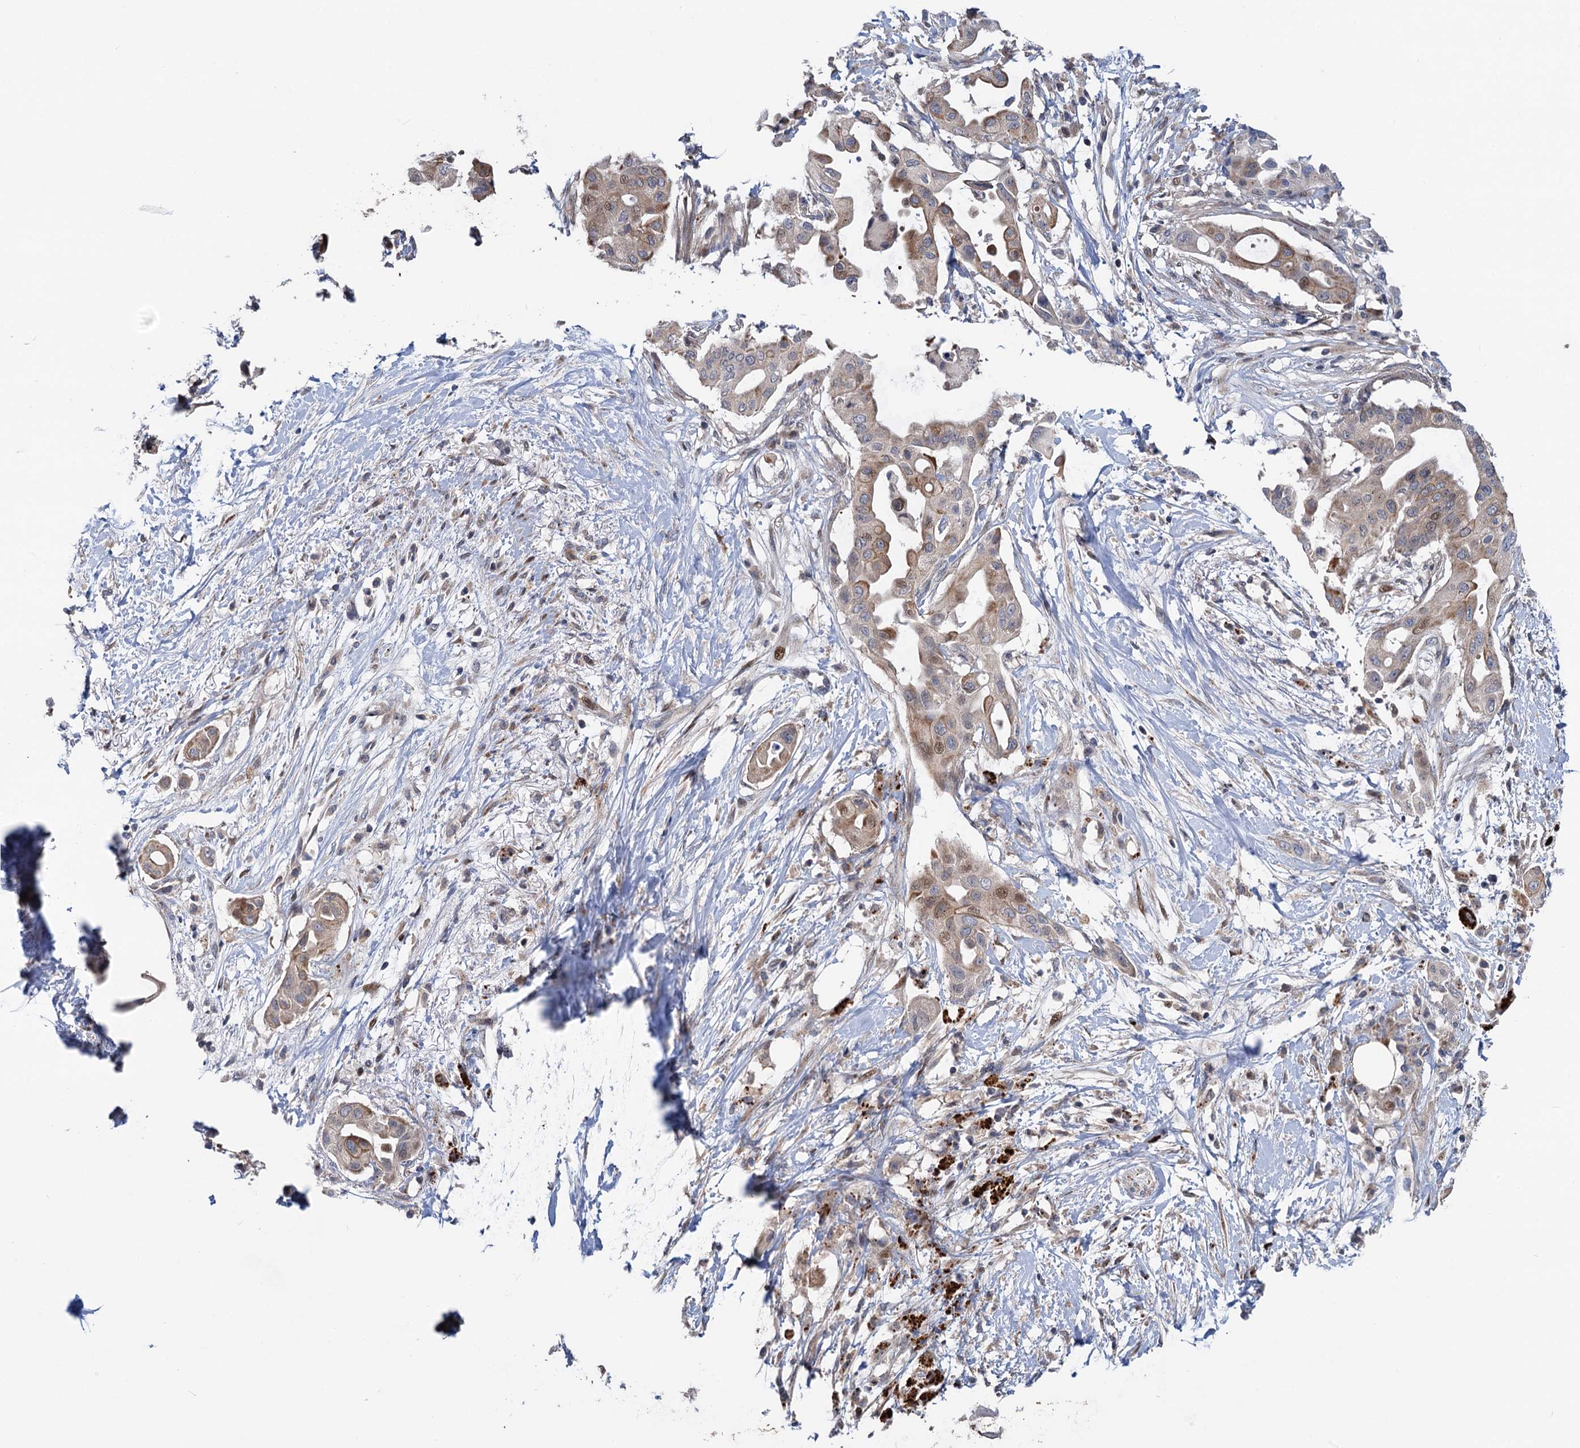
{"staining": {"intensity": "moderate", "quantity": "25%-75%", "location": "cytoplasmic/membranous,nuclear"}, "tissue": "pancreatic cancer", "cell_type": "Tumor cells", "image_type": "cancer", "snomed": [{"axis": "morphology", "description": "Adenocarcinoma, NOS"}, {"axis": "topography", "description": "Pancreas"}], "caption": "Pancreatic cancer (adenocarcinoma) tissue reveals moderate cytoplasmic/membranous and nuclear positivity in about 25%-75% of tumor cells, visualized by immunohistochemistry.", "gene": "UBR1", "patient": {"sex": "male", "age": 68}}